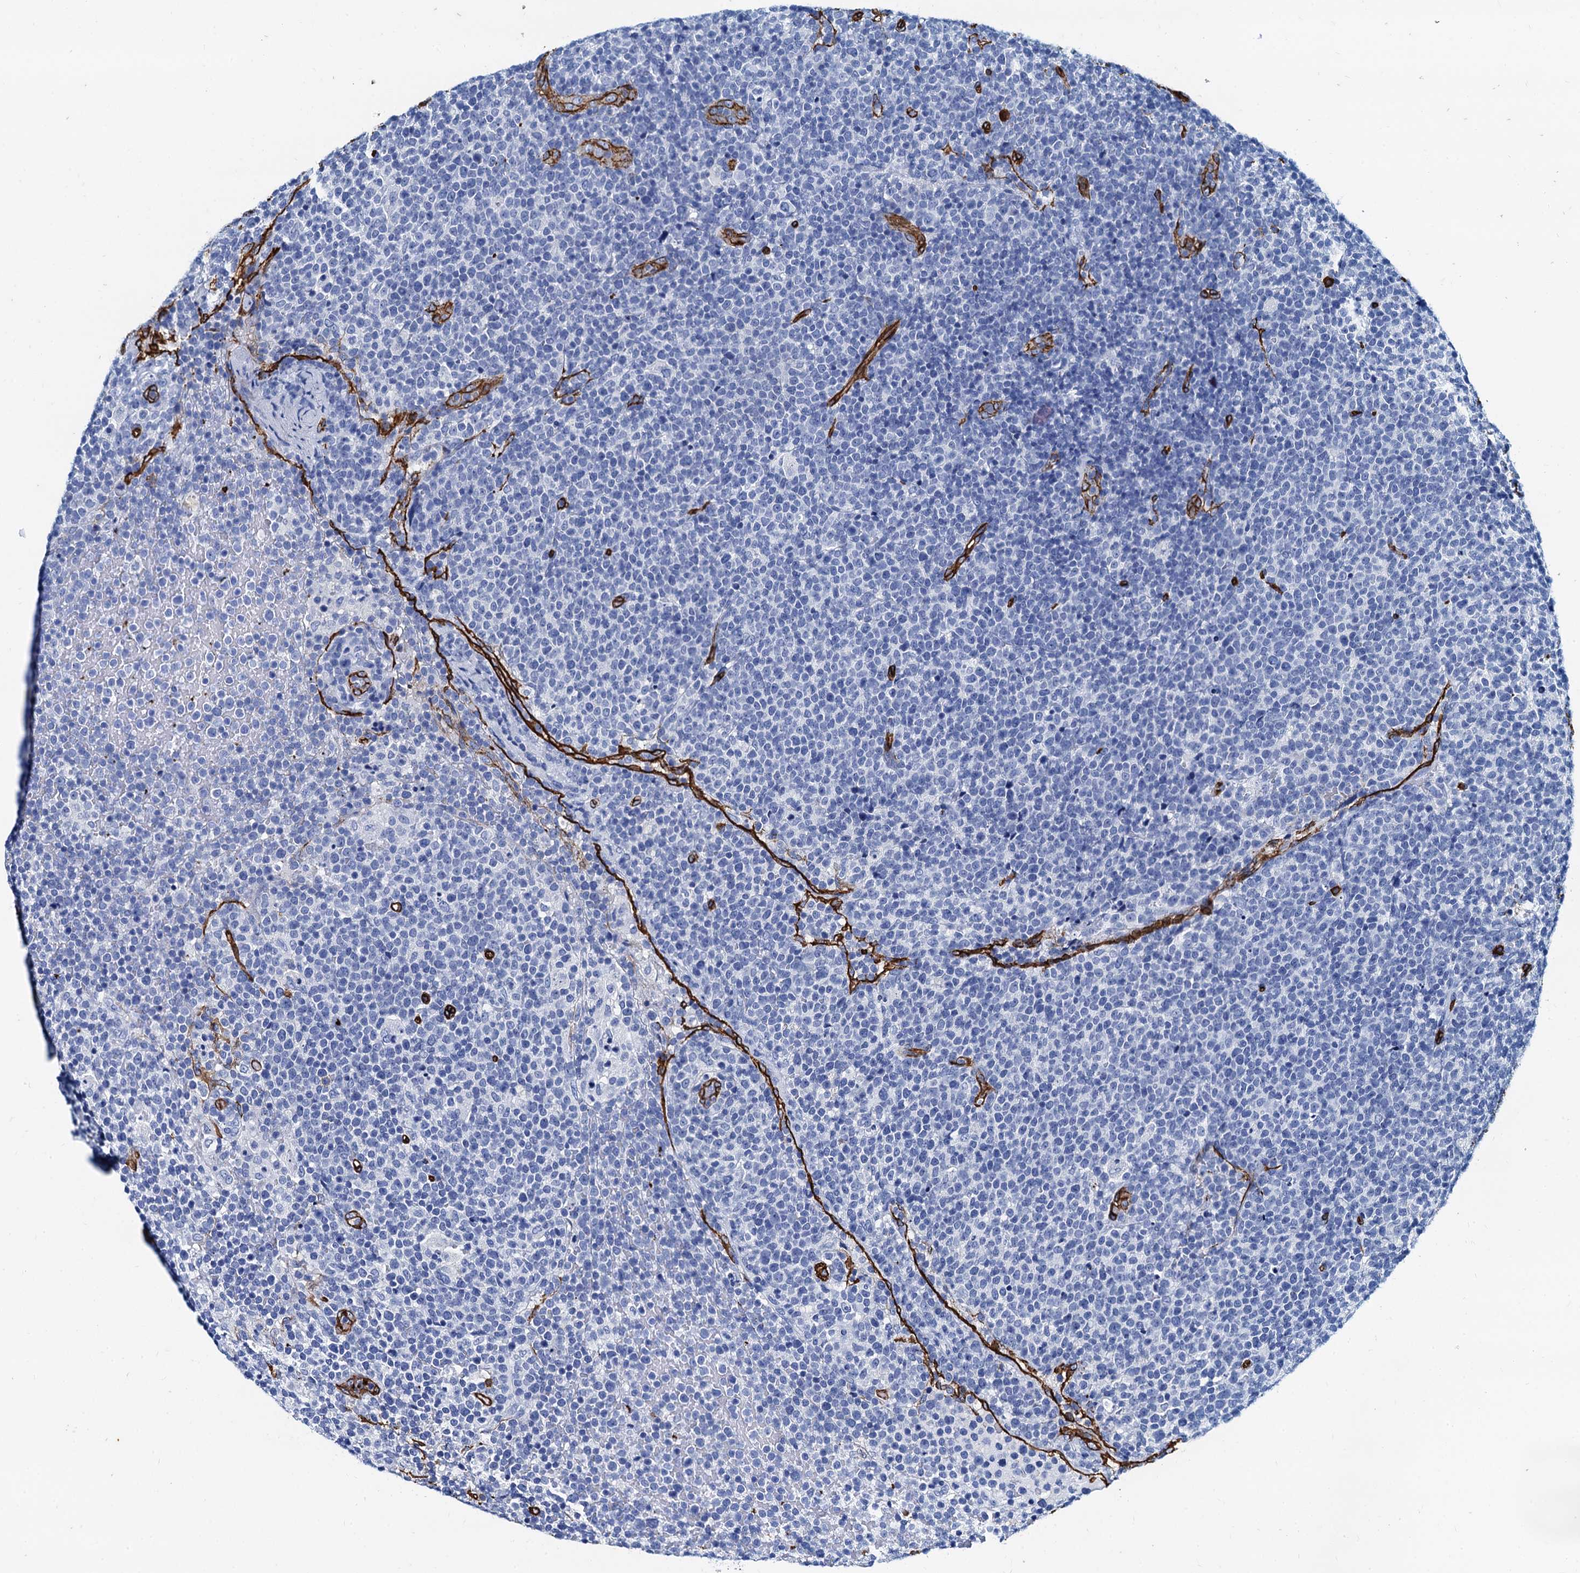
{"staining": {"intensity": "negative", "quantity": "none", "location": "none"}, "tissue": "lymphoma", "cell_type": "Tumor cells", "image_type": "cancer", "snomed": [{"axis": "morphology", "description": "Malignant lymphoma, non-Hodgkin's type, High grade"}, {"axis": "topography", "description": "Lymph node"}], "caption": "Tumor cells show no significant expression in lymphoma.", "gene": "CAVIN2", "patient": {"sex": "male", "age": 61}}